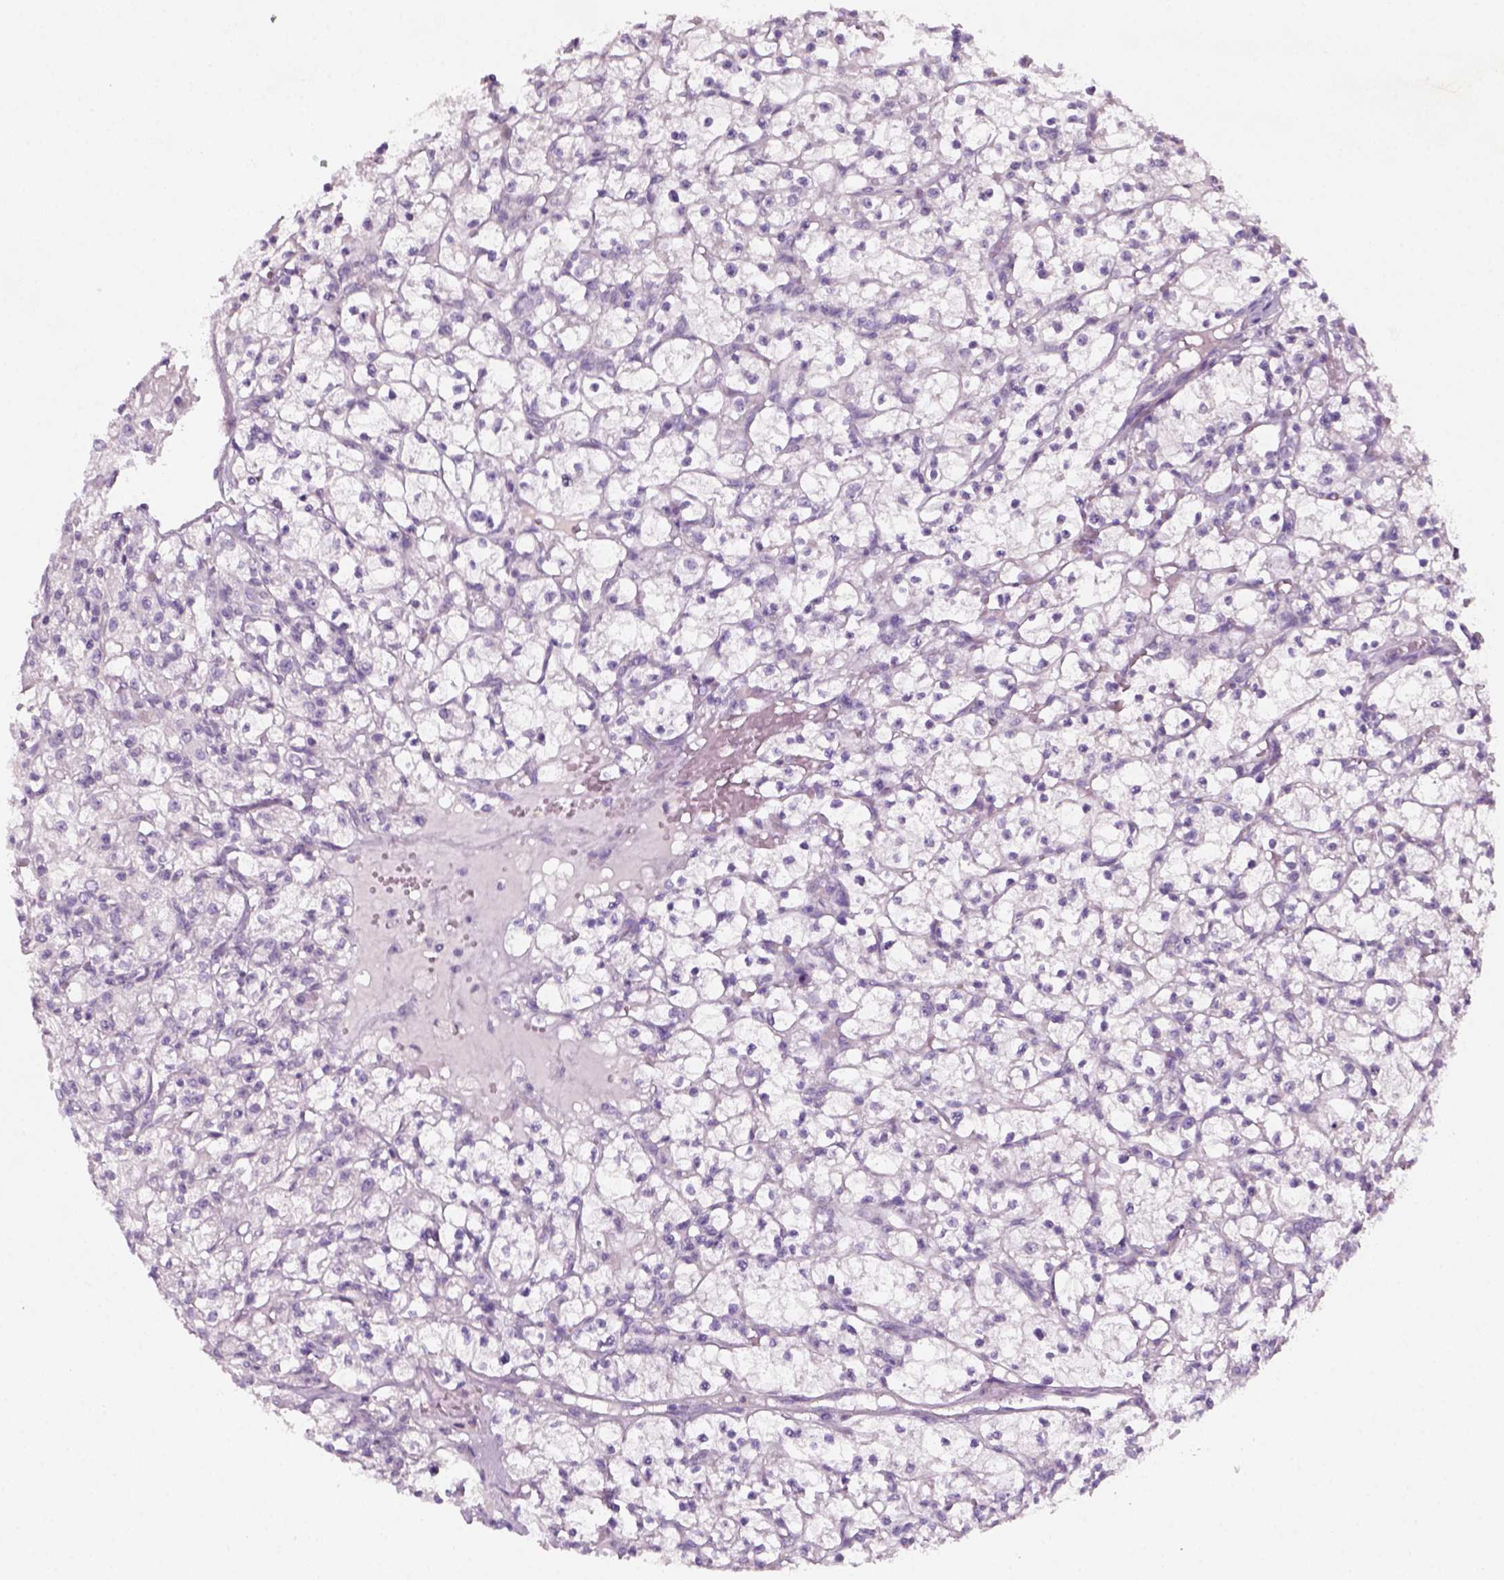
{"staining": {"intensity": "negative", "quantity": "none", "location": "none"}, "tissue": "renal cancer", "cell_type": "Tumor cells", "image_type": "cancer", "snomed": [{"axis": "morphology", "description": "Adenocarcinoma, NOS"}, {"axis": "topography", "description": "Kidney"}], "caption": "This is an immunohistochemistry (IHC) histopathology image of adenocarcinoma (renal). There is no positivity in tumor cells.", "gene": "KRT25", "patient": {"sex": "female", "age": 59}}